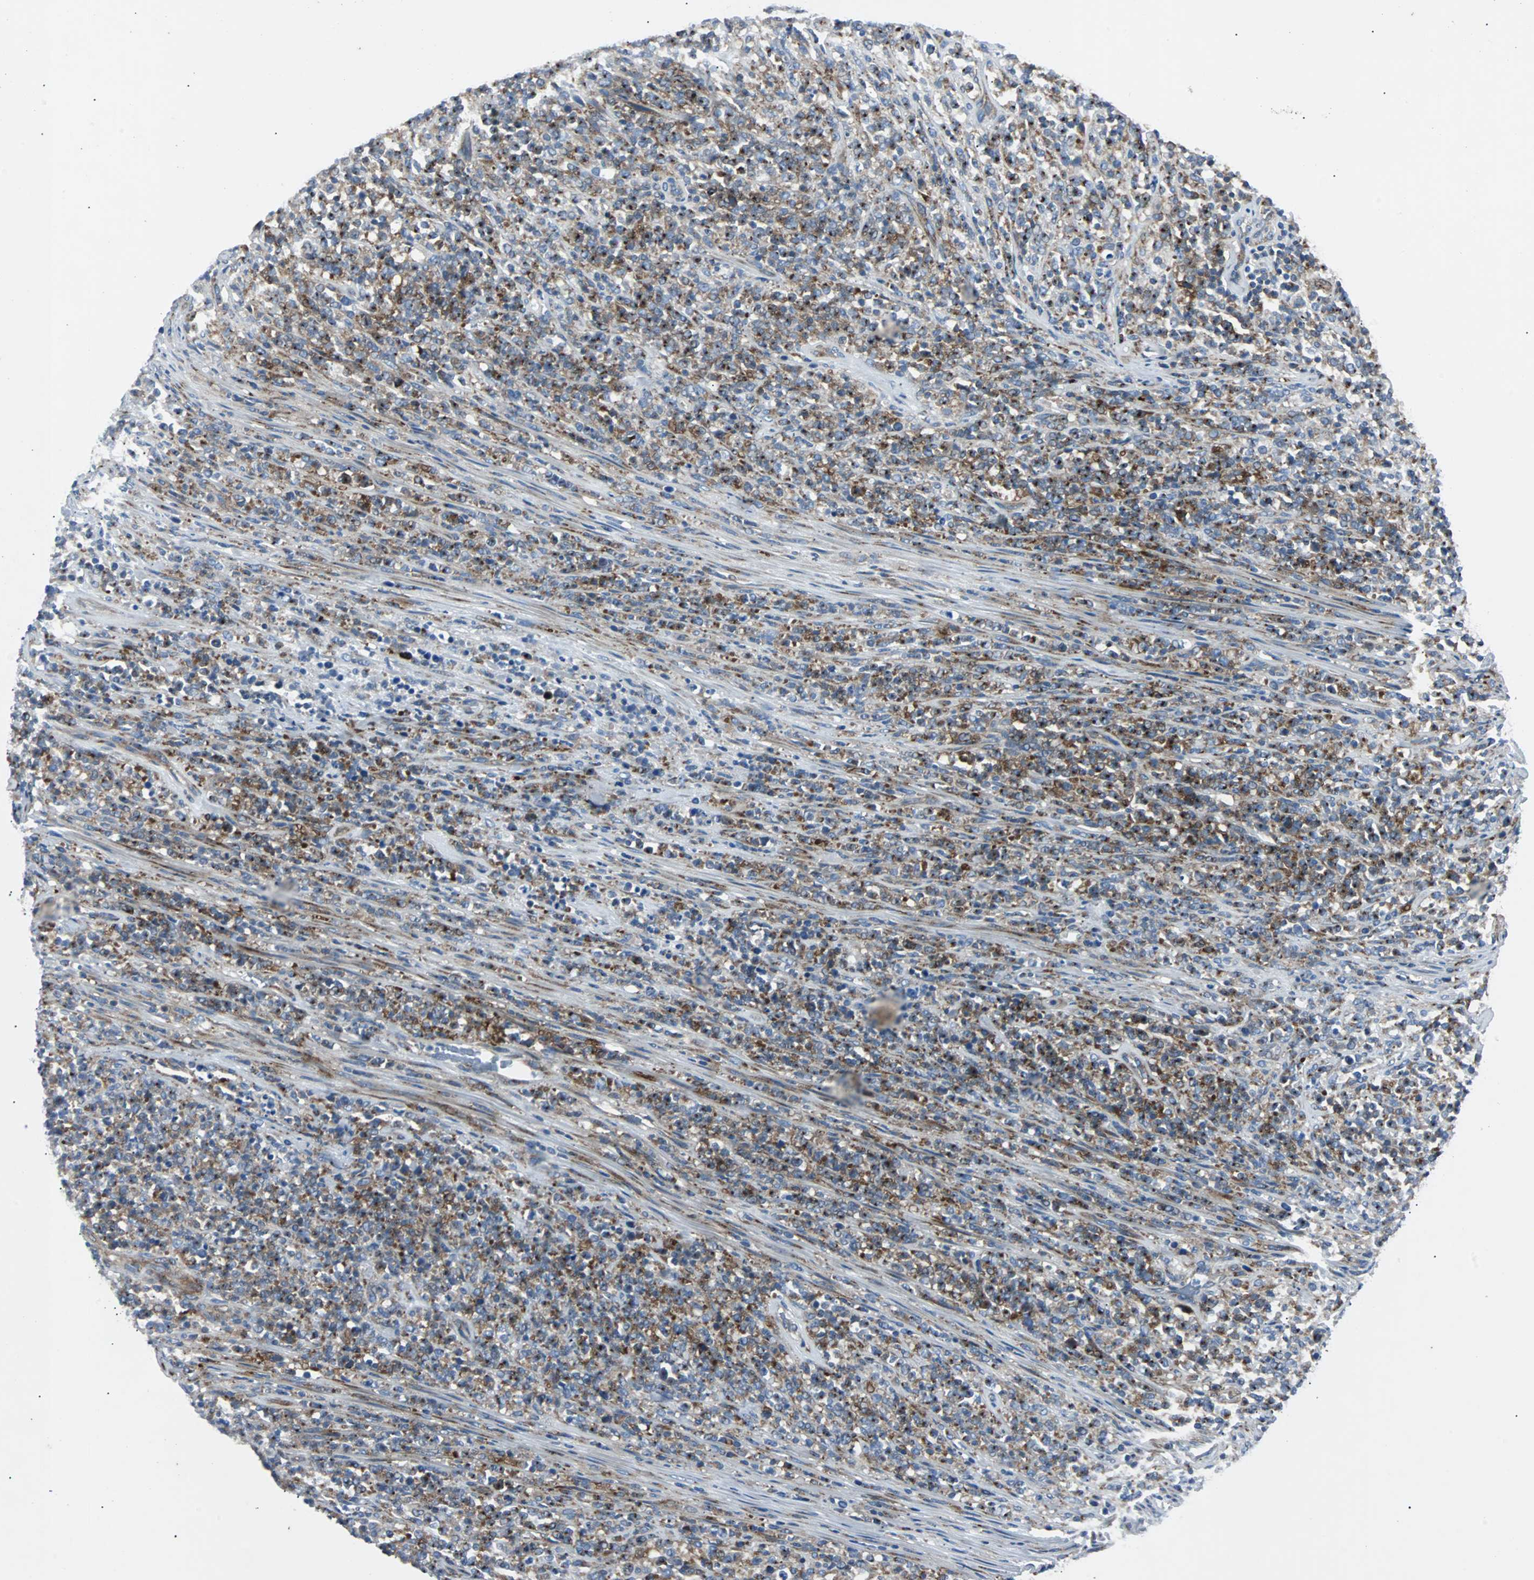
{"staining": {"intensity": "weak", "quantity": ">75%", "location": "cytoplasmic/membranous"}, "tissue": "lymphoma", "cell_type": "Tumor cells", "image_type": "cancer", "snomed": [{"axis": "morphology", "description": "Malignant lymphoma, non-Hodgkin's type, High grade"}, {"axis": "topography", "description": "Soft tissue"}], "caption": "The photomicrograph shows a brown stain indicating the presence of a protein in the cytoplasmic/membranous of tumor cells in high-grade malignant lymphoma, non-Hodgkin's type.", "gene": "BBC3", "patient": {"sex": "male", "age": 18}}